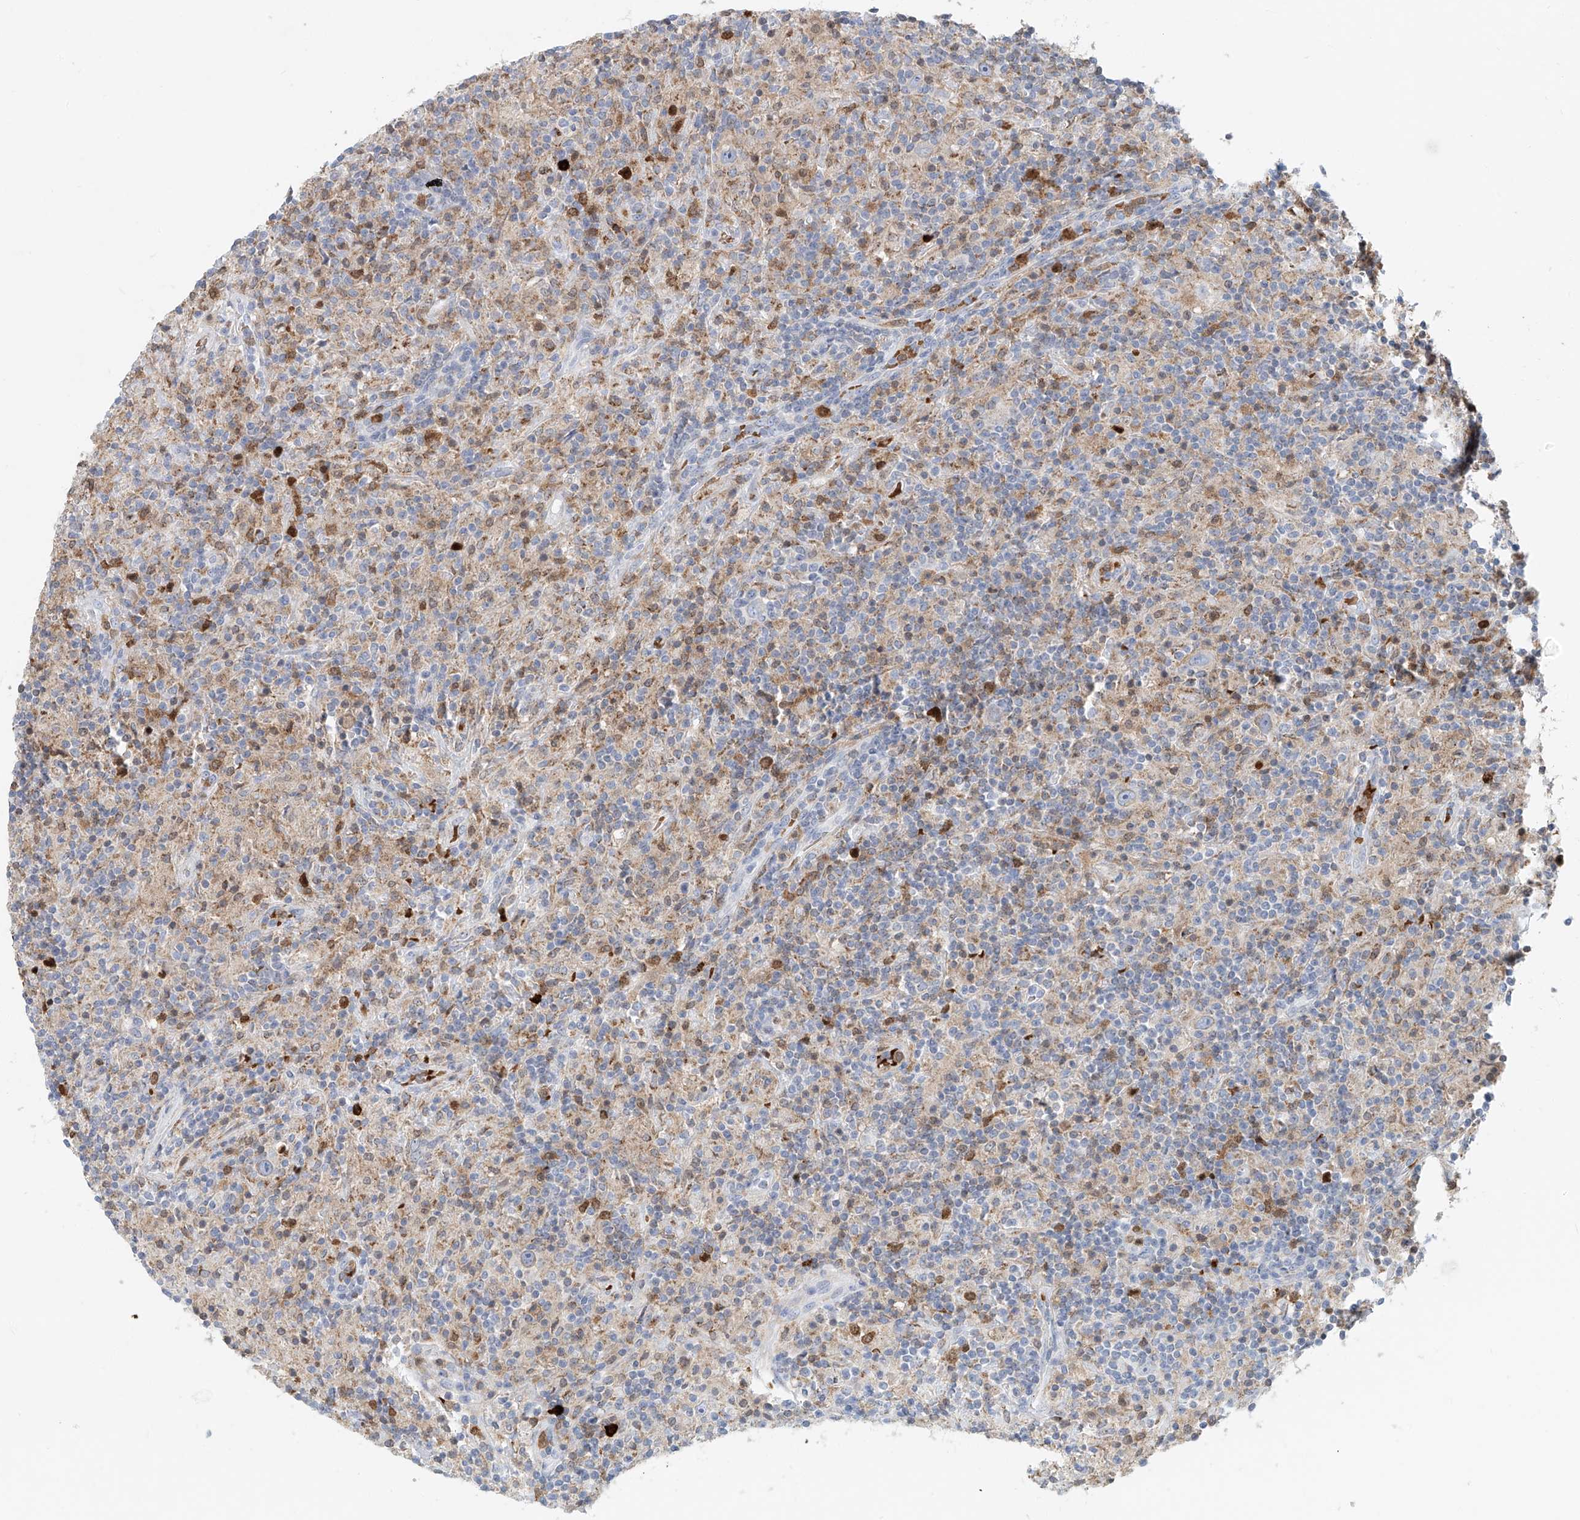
{"staining": {"intensity": "weak", "quantity": ">75%", "location": "cytoplasmic/membranous"}, "tissue": "lymphoma", "cell_type": "Tumor cells", "image_type": "cancer", "snomed": [{"axis": "morphology", "description": "Hodgkin's disease, NOS"}, {"axis": "topography", "description": "Lymph node"}], "caption": "An image showing weak cytoplasmic/membranous expression in about >75% of tumor cells in lymphoma, as visualized by brown immunohistochemical staining.", "gene": "PTPRA", "patient": {"sex": "male", "age": 70}}